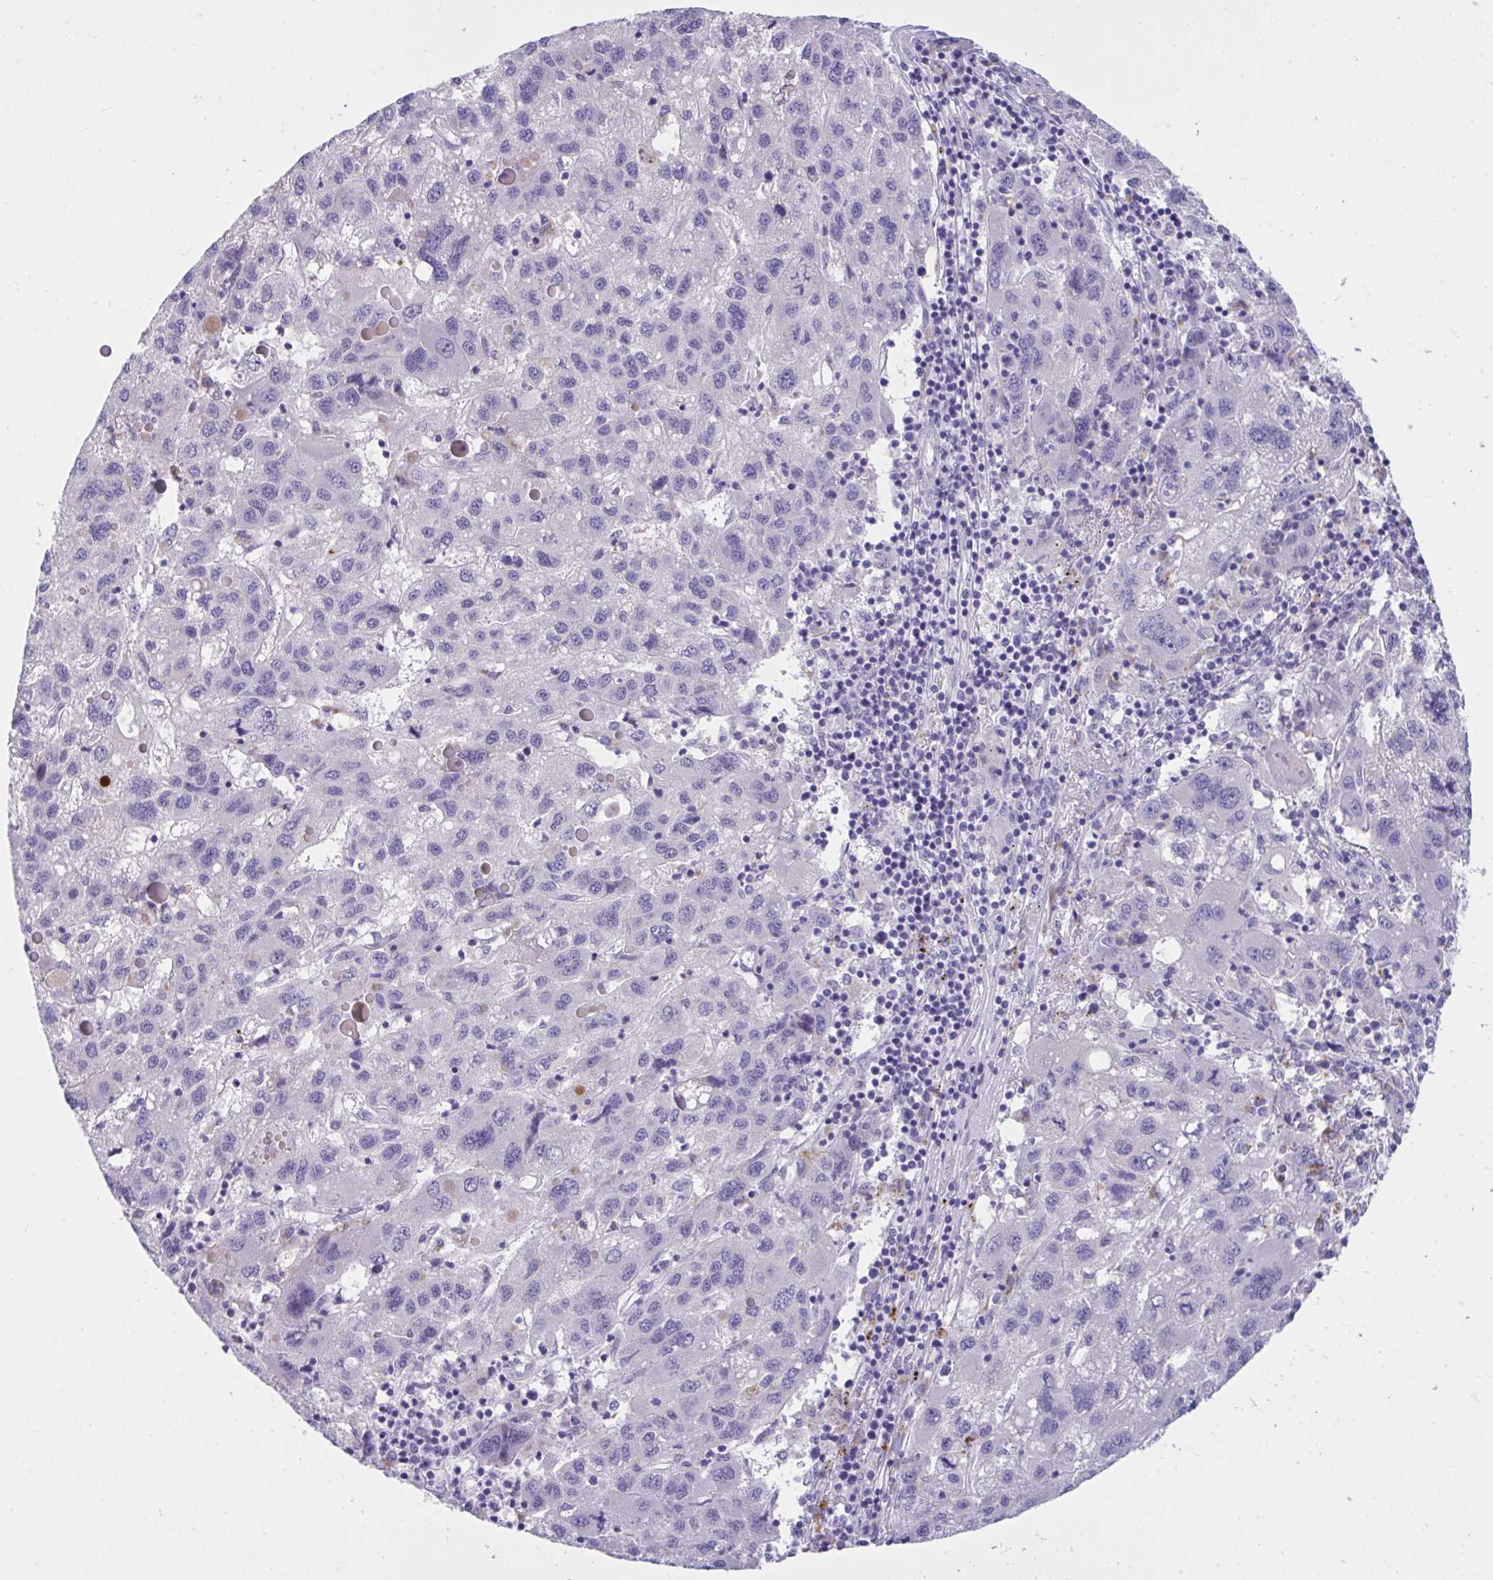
{"staining": {"intensity": "negative", "quantity": "none", "location": "none"}, "tissue": "liver cancer", "cell_type": "Tumor cells", "image_type": "cancer", "snomed": [{"axis": "morphology", "description": "Carcinoma, Hepatocellular, NOS"}, {"axis": "topography", "description": "Liver"}], "caption": "A high-resolution histopathology image shows immunohistochemistry staining of liver cancer (hepatocellular carcinoma), which exhibits no significant positivity in tumor cells. The staining was performed using DAB to visualize the protein expression in brown, while the nuclei were stained in blue with hematoxylin (Magnification: 20x).", "gene": "PIGZ", "patient": {"sex": "female", "age": 77}}